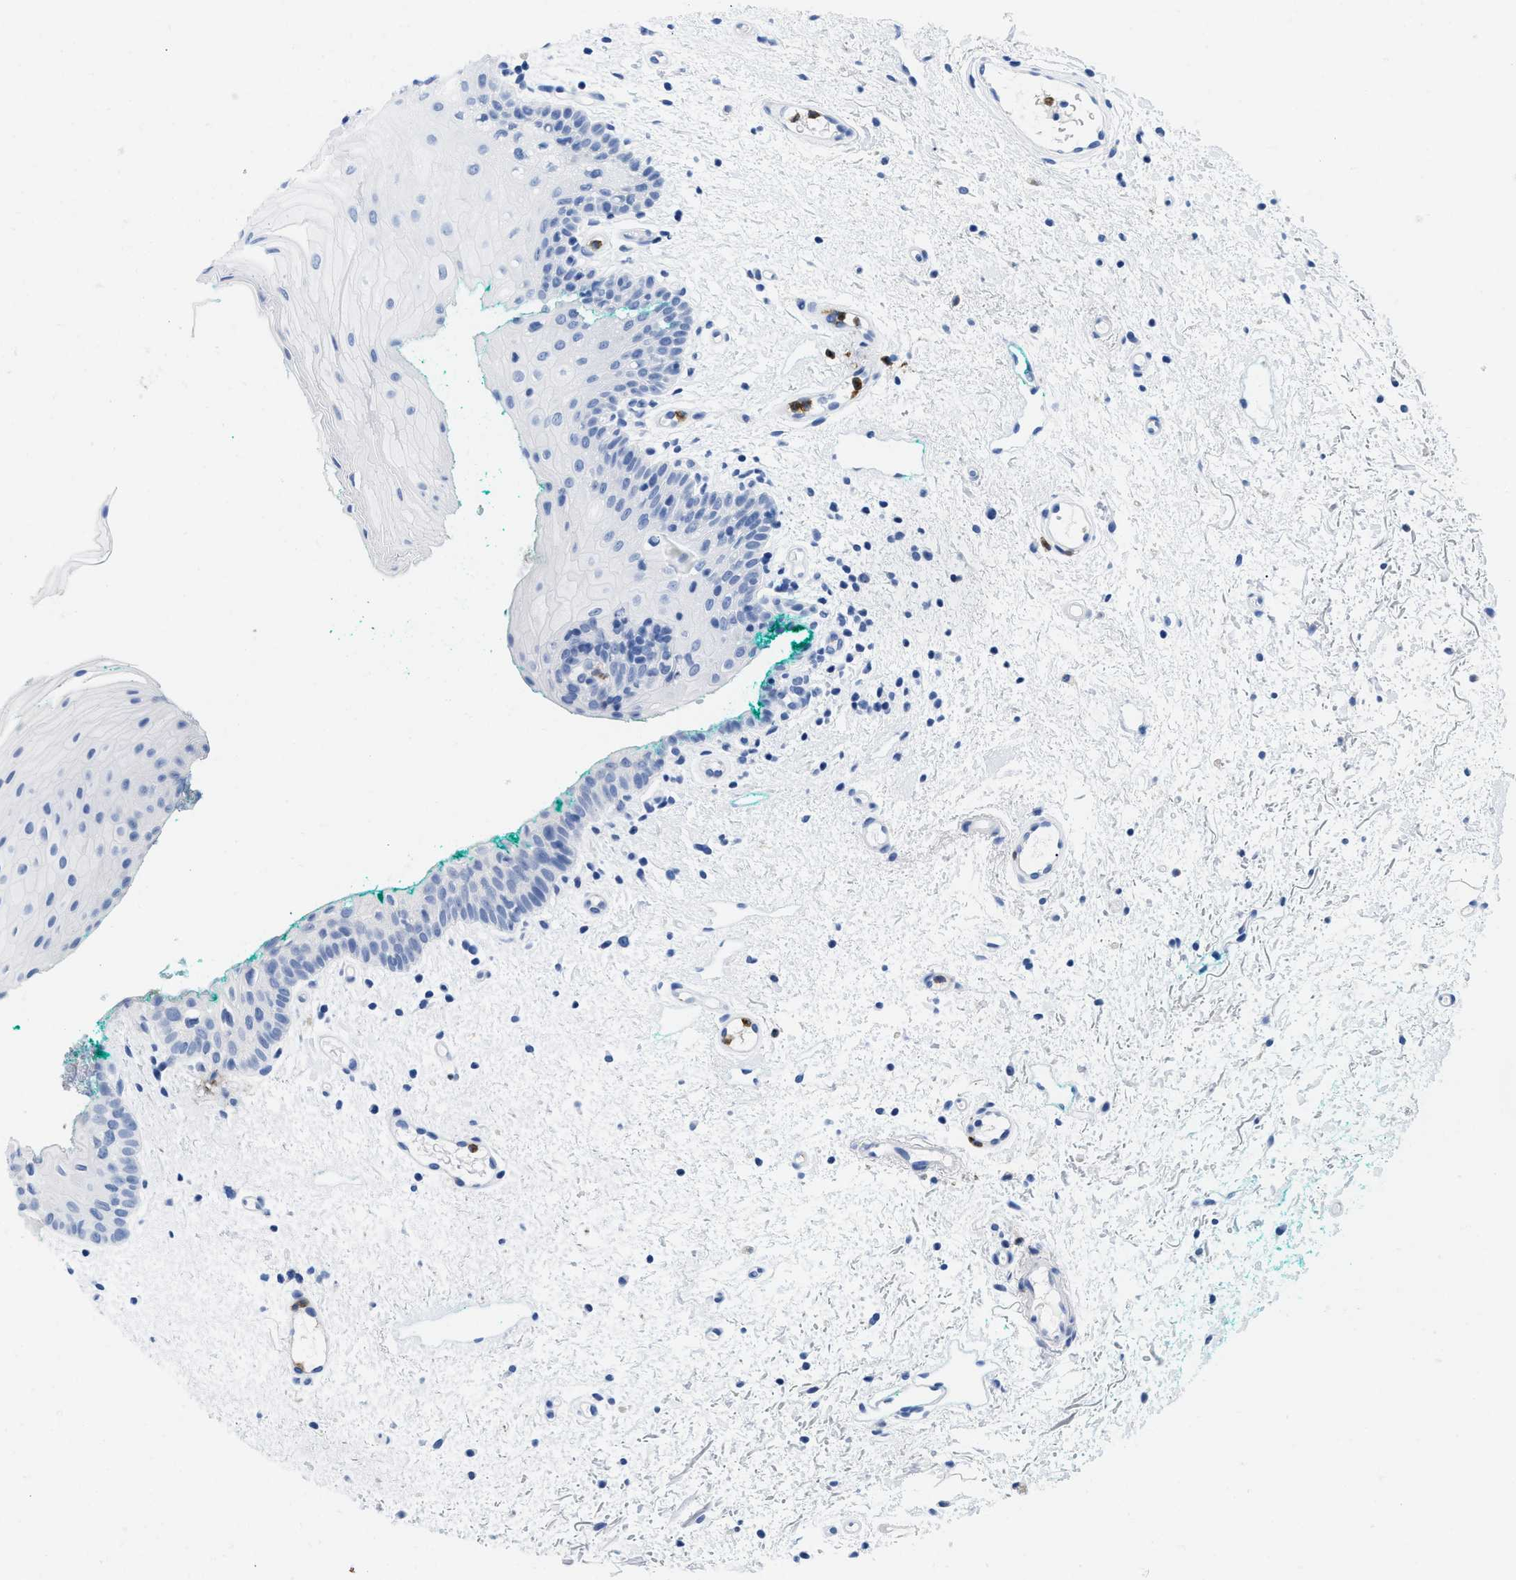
{"staining": {"intensity": "negative", "quantity": "none", "location": "none"}, "tissue": "oral mucosa", "cell_type": "Squamous epithelial cells", "image_type": "normal", "snomed": [{"axis": "morphology", "description": "Normal tissue, NOS"}, {"axis": "morphology", "description": "Squamous cell carcinoma, NOS"}, {"axis": "topography", "description": "Oral tissue"}, {"axis": "topography", "description": "Salivary gland"}, {"axis": "topography", "description": "Head-Neck"}], "caption": "Immunohistochemistry (IHC) of normal human oral mucosa reveals no positivity in squamous epithelial cells.", "gene": "CR1", "patient": {"sex": "female", "age": 62}}